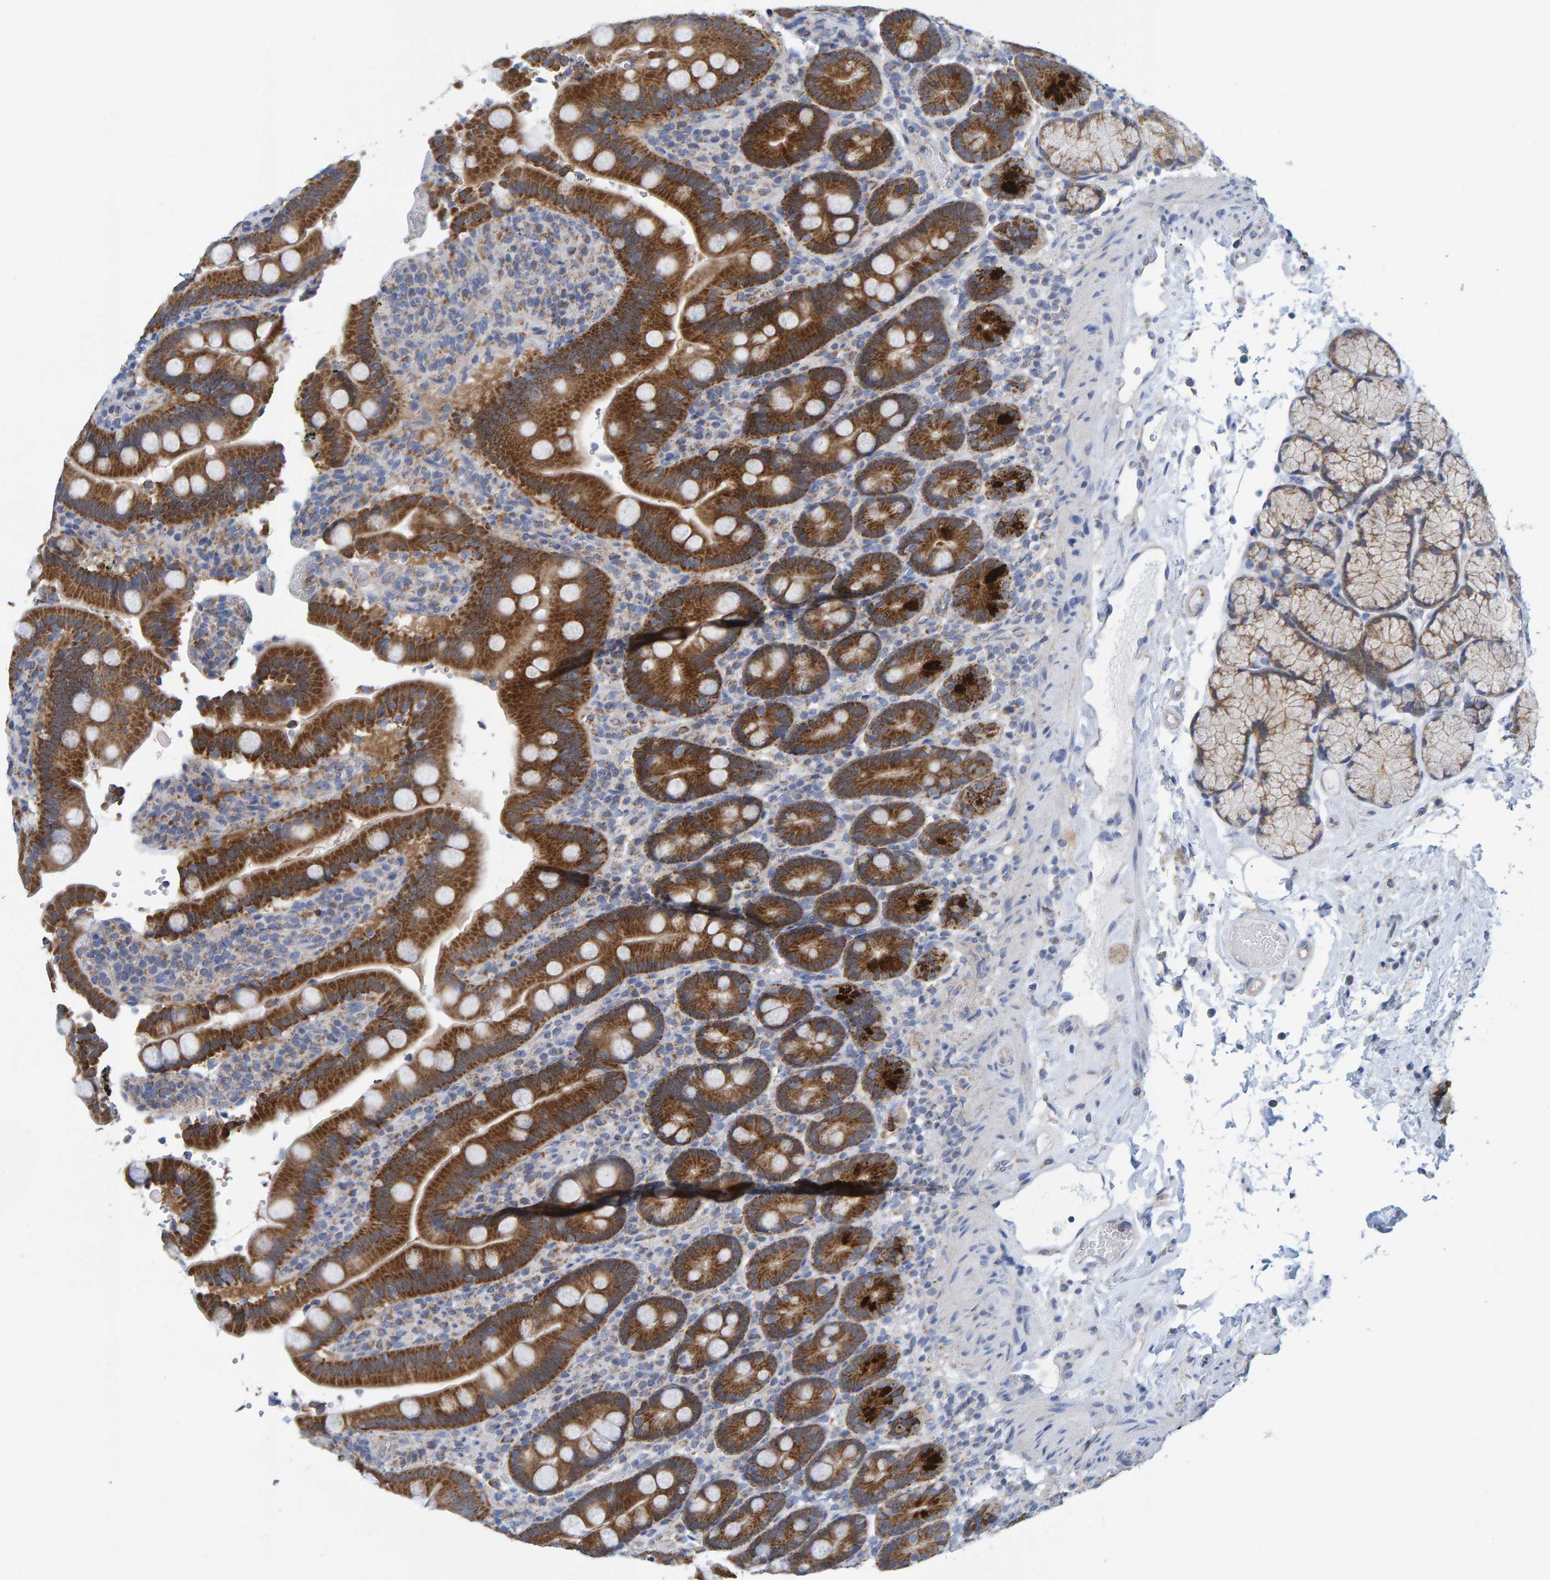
{"staining": {"intensity": "strong", "quantity": ">75%", "location": "cytoplasmic/membranous"}, "tissue": "duodenum", "cell_type": "Glandular cells", "image_type": "normal", "snomed": [{"axis": "morphology", "description": "Normal tissue, NOS"}, {"axis": "topography", "description": "Small intestine, NOS"}], "caption": "Immunohistochemistry image of normal human duodenum stained for a protein (brown), which reveals high levels of strong cytoplasmic/membranous staining in about >75% of glandular cells.", "gene": "MRPS7", "patient": {"sex": "female", "age": 71}}